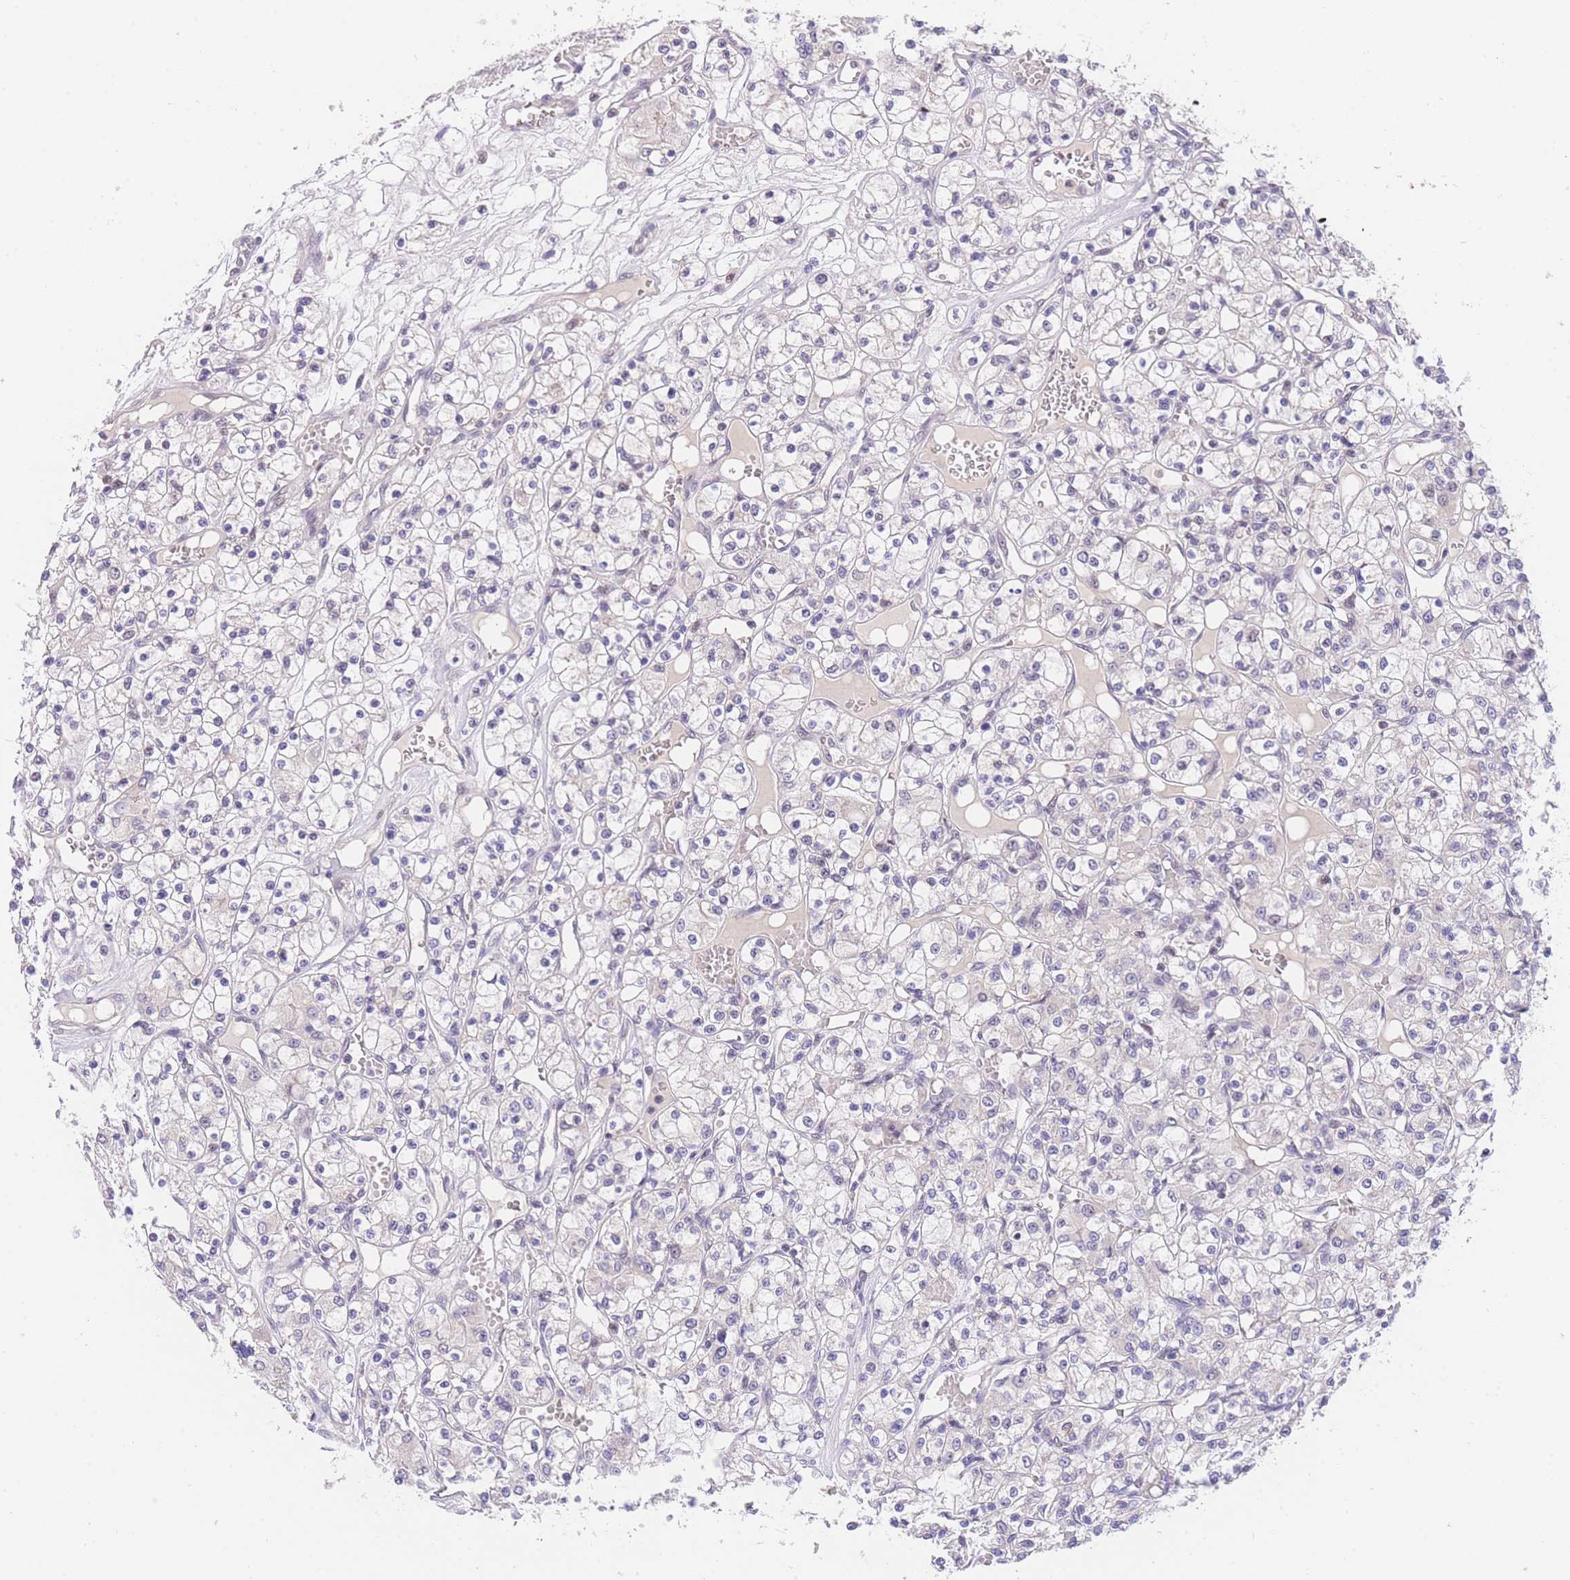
{"staining": {"intensity": "negative", "quantity": "none", "location": "none"}, "tissue": "renal cancer", "cell_type": "Tumor cells", "image_type": "cancer", "snomed": [{"axis": "morphology", "description": "Adenocarcinoma, NOS"}, {"axis": "topography", "description": "Kidney"}], "caption": "DAB immunohistochemical staining of human renal cancer (adenocarcinoma) displays no significant positivity in tumor cells. (DAB (3,3'-diaminobenzidine) IHC, high magnification).", "gene": "SLC35F2", "patient": {"sex": "female", "age": 59}}